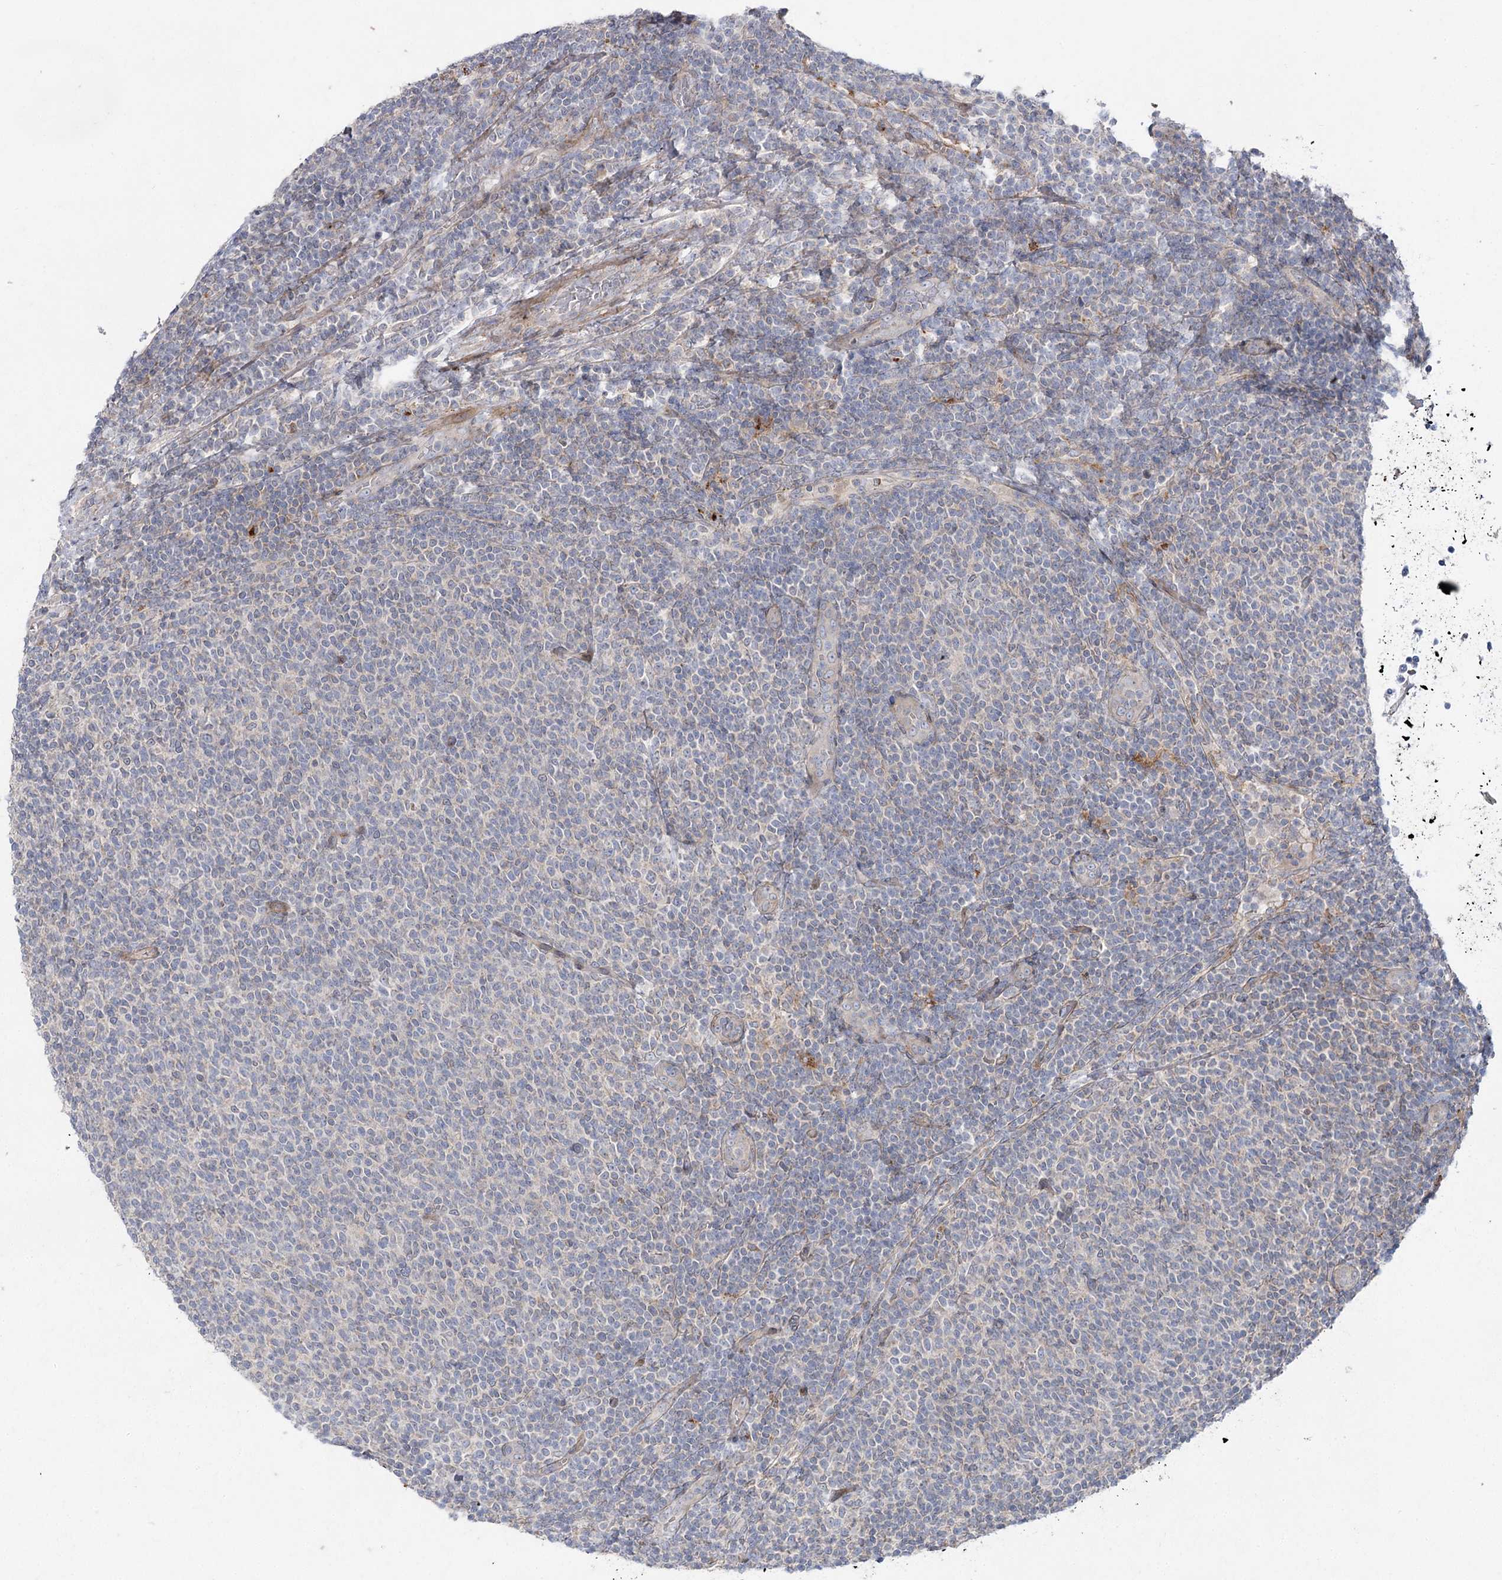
{"staining": {"intensity": "negative", "quantity": "none", "location": "none"}, "tissue": "lymphoma", "cell_type": "Tumor cells", "image_type": "cancer", "snomed": [{"axis": "morphology", "description": "Malignant lymphoma, non-Hodgkin's type, Low grade"}, {"axis": "topography", "description": "Lymph node"}], "caption": "Tumor cells show no significant expression in lymphoma. The staining was performed using DAB (3,3'-diaminobenzidine) to visualize the protein expression in brown, while the nuclei were stained in blue with hematoxylin (Magnification: 20x).", "gene": "SH3BP5L", "patient": {"sex": "male", "age": 66}}